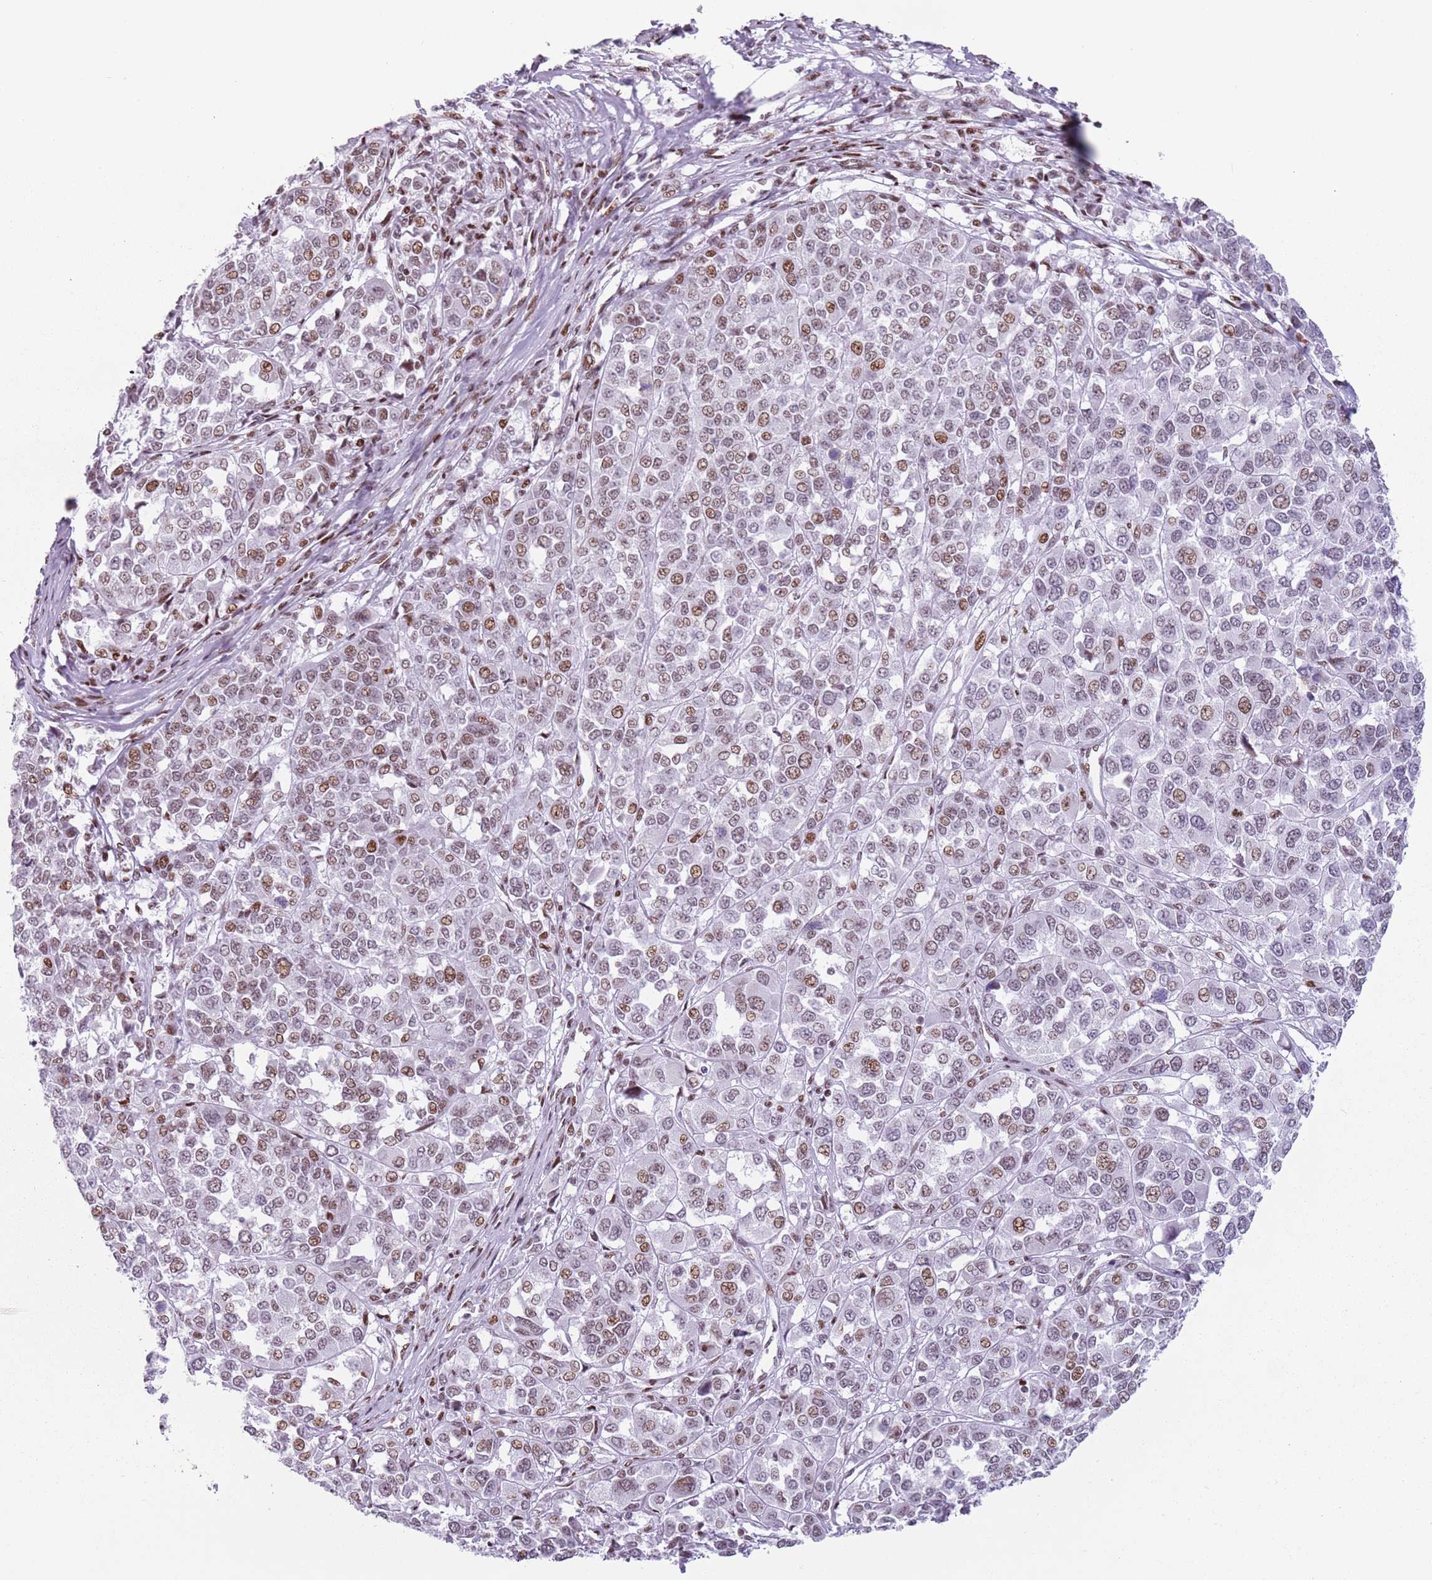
{"staining": {"intensity": "moderate", "quantity": "25%-75%", "location": "nuclear"}, "tissue": "melanoma", "cell_type": "Tumor cells", "image_type": "cancer", "snomed": [{"axis": "morphology", "description": "Malignant melanoma, Metastatic site"}, {"axis": "topography", "description": "Lymph node"}], "caption": "Brown immunohistochemical staining in malignant melanoma (metastatic site) displays moderate nuclear expression in approximately 25%-75% of tumor cells. (IHC, brightfield microscopy, high magnification).", "gene": "FAM104B", "patient": {"sex": "male", "age": 44}}